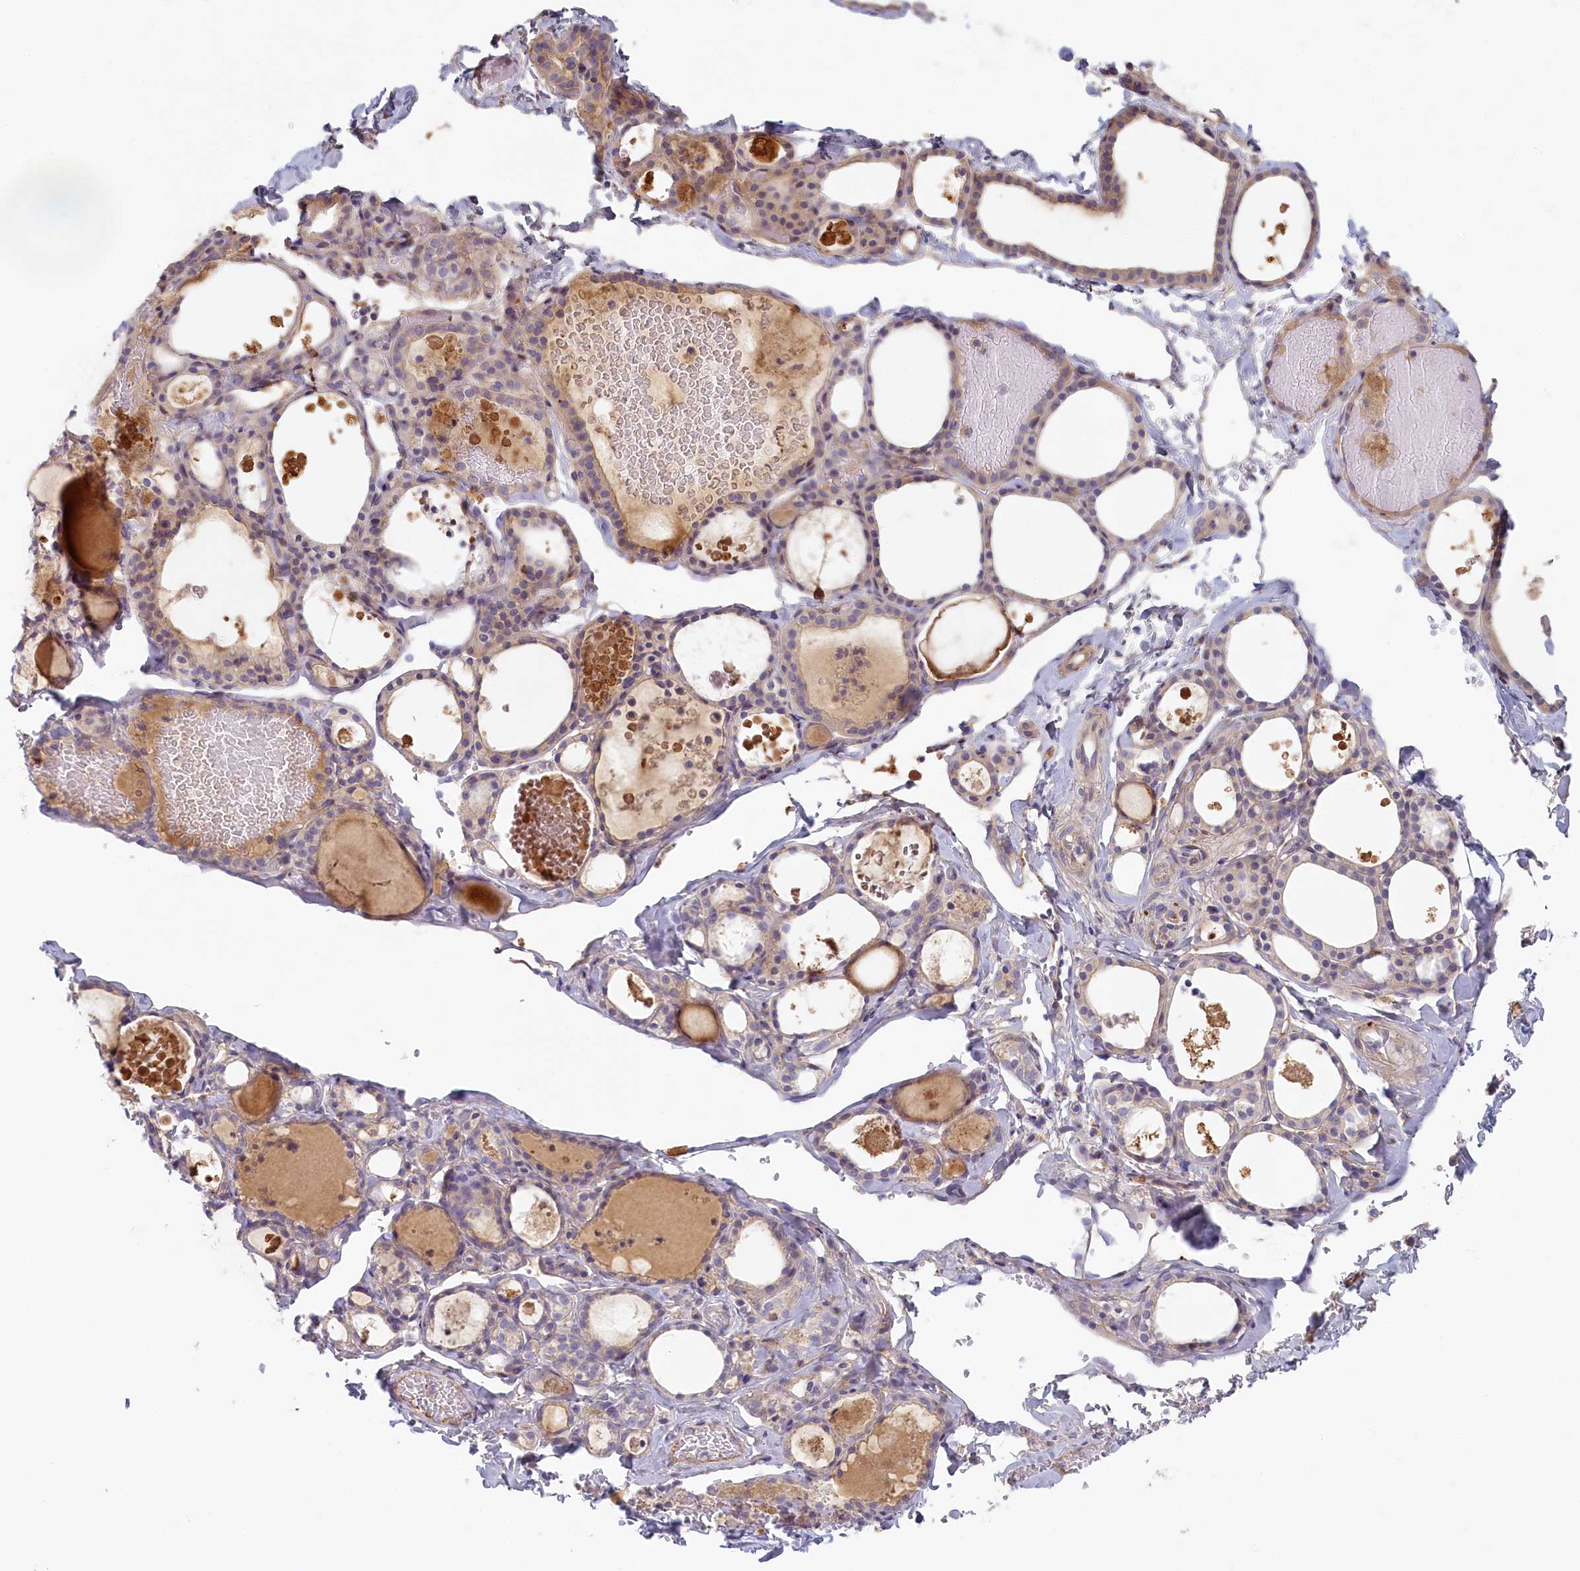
{"staining": {"intensity": "weak", "quantity": "25%-75%", "location": "cytoplasmic/membranous"}, "tissue": "thyroid gland", "cell_type": "Glandular cells", "image_type": "normal", "snomed": [{"axis": "morphology", "description": "Normal tissue, NOS"}, {"axis": "topography", "description": "Thyroid gland"}], "caption": "Normal thyroid gland demonstrates weak cytoplasmic/membranous staining in approximately 25%-75% of glandular cells, visualized by immunohistochemistry. The staining was performed using DAB, with brown indicating positive protein expression. Nuclei are stained blue with hematoxylin.", "gene": "STX16", "patient": {"sex": "male", "age": 56}}